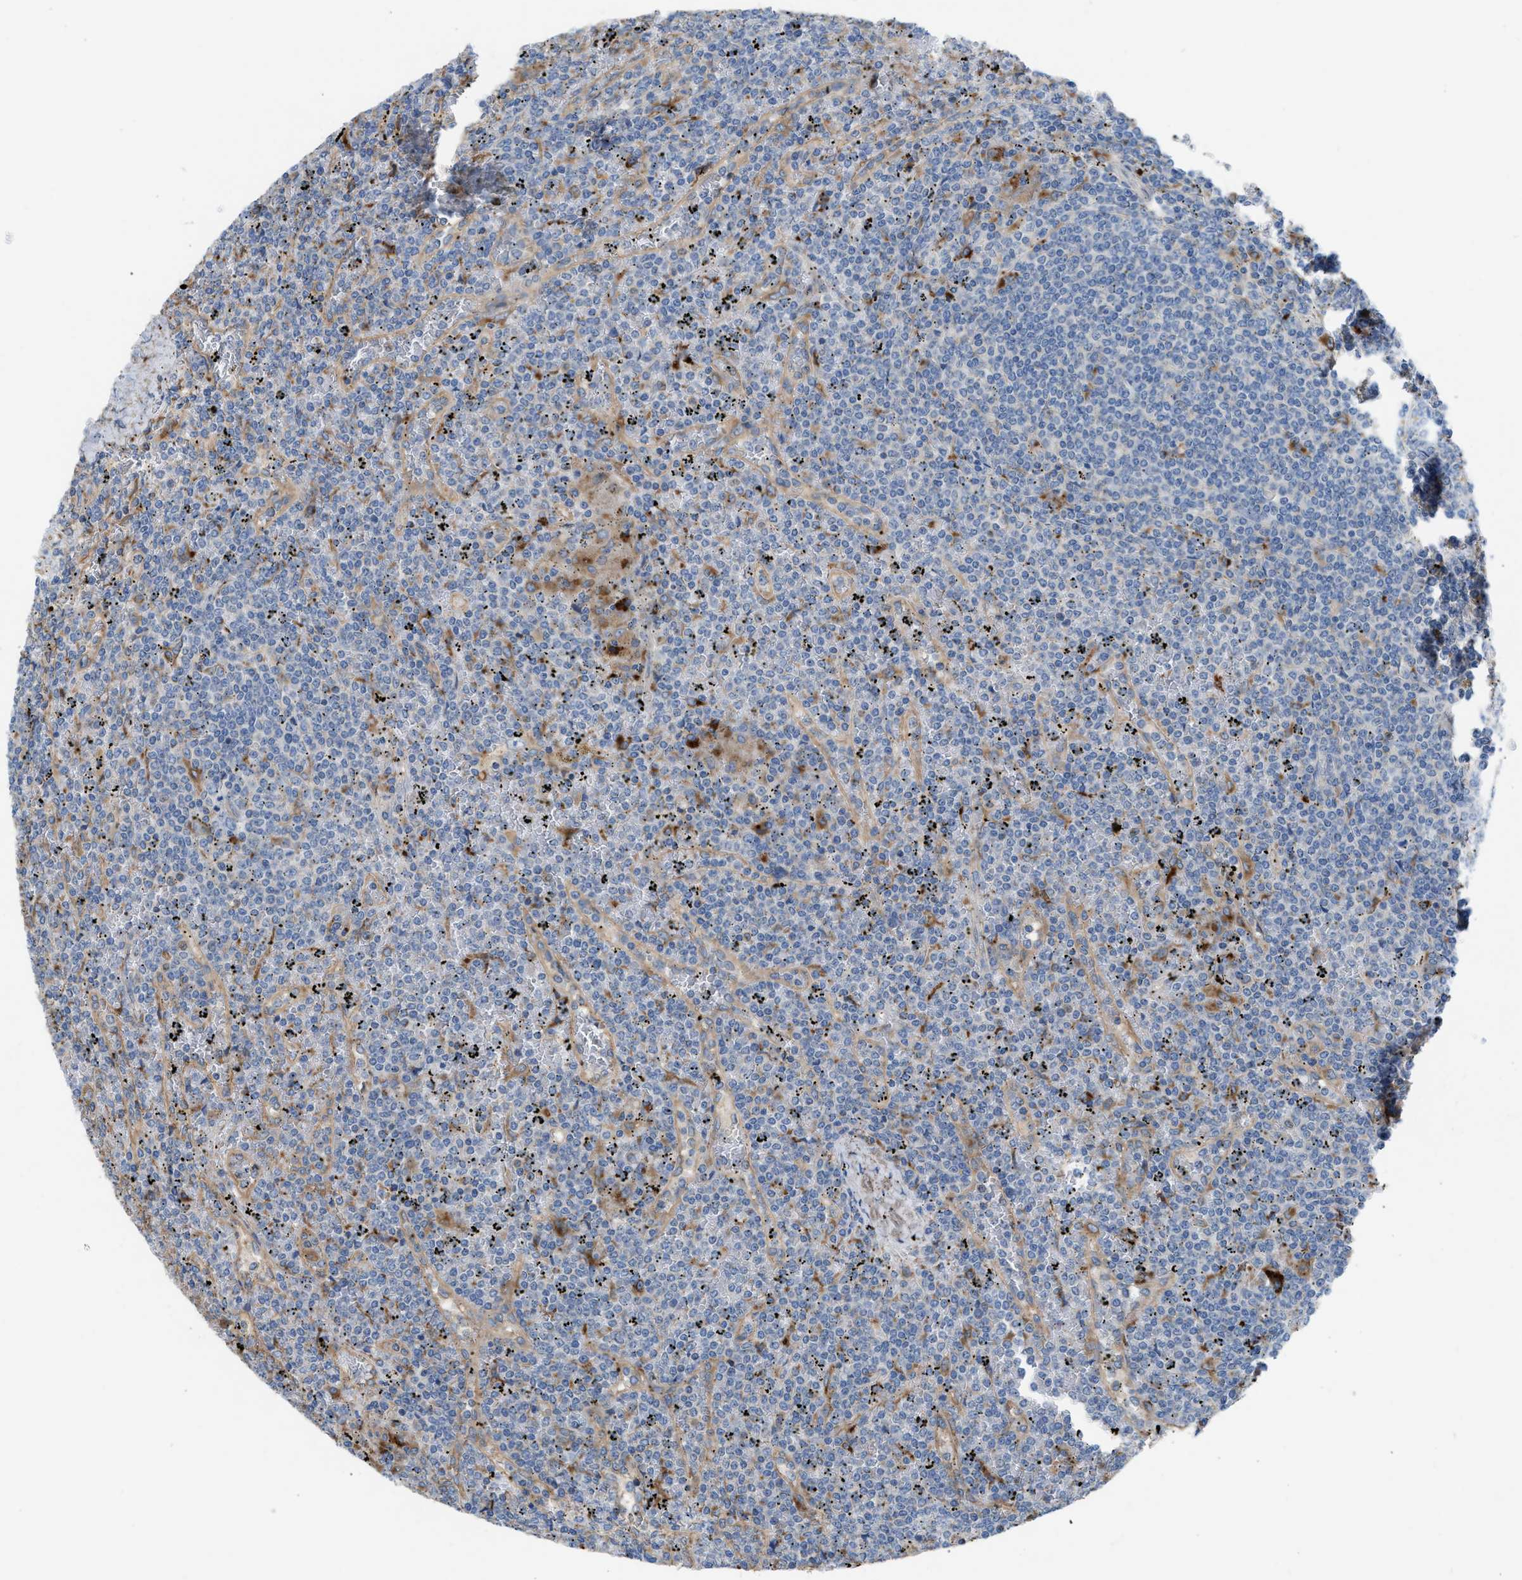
{"staining": {"intensity": "negative", "quantity": "none", "location": "none"}, "tissue": "lymphoma", "cell_type": "Tumor cells", "image_type": "cancer", "snomed": [{"axis": "morphology", "description": "Malignant lymphoma, non-Hodgkin's type, Low grade"}, {"axis": "topography", "description": "Spleen"}], "caption": "Image shows no significant protein expression in tumor cells of lymphoma. The staining was performed using DAB to visualize the protein expression in brown, while the nuclei were stained in blue with hematoxylin (Magnification: 20x).", "gene": "AOAH", "patient": {"sex": "female", "age": 19}}